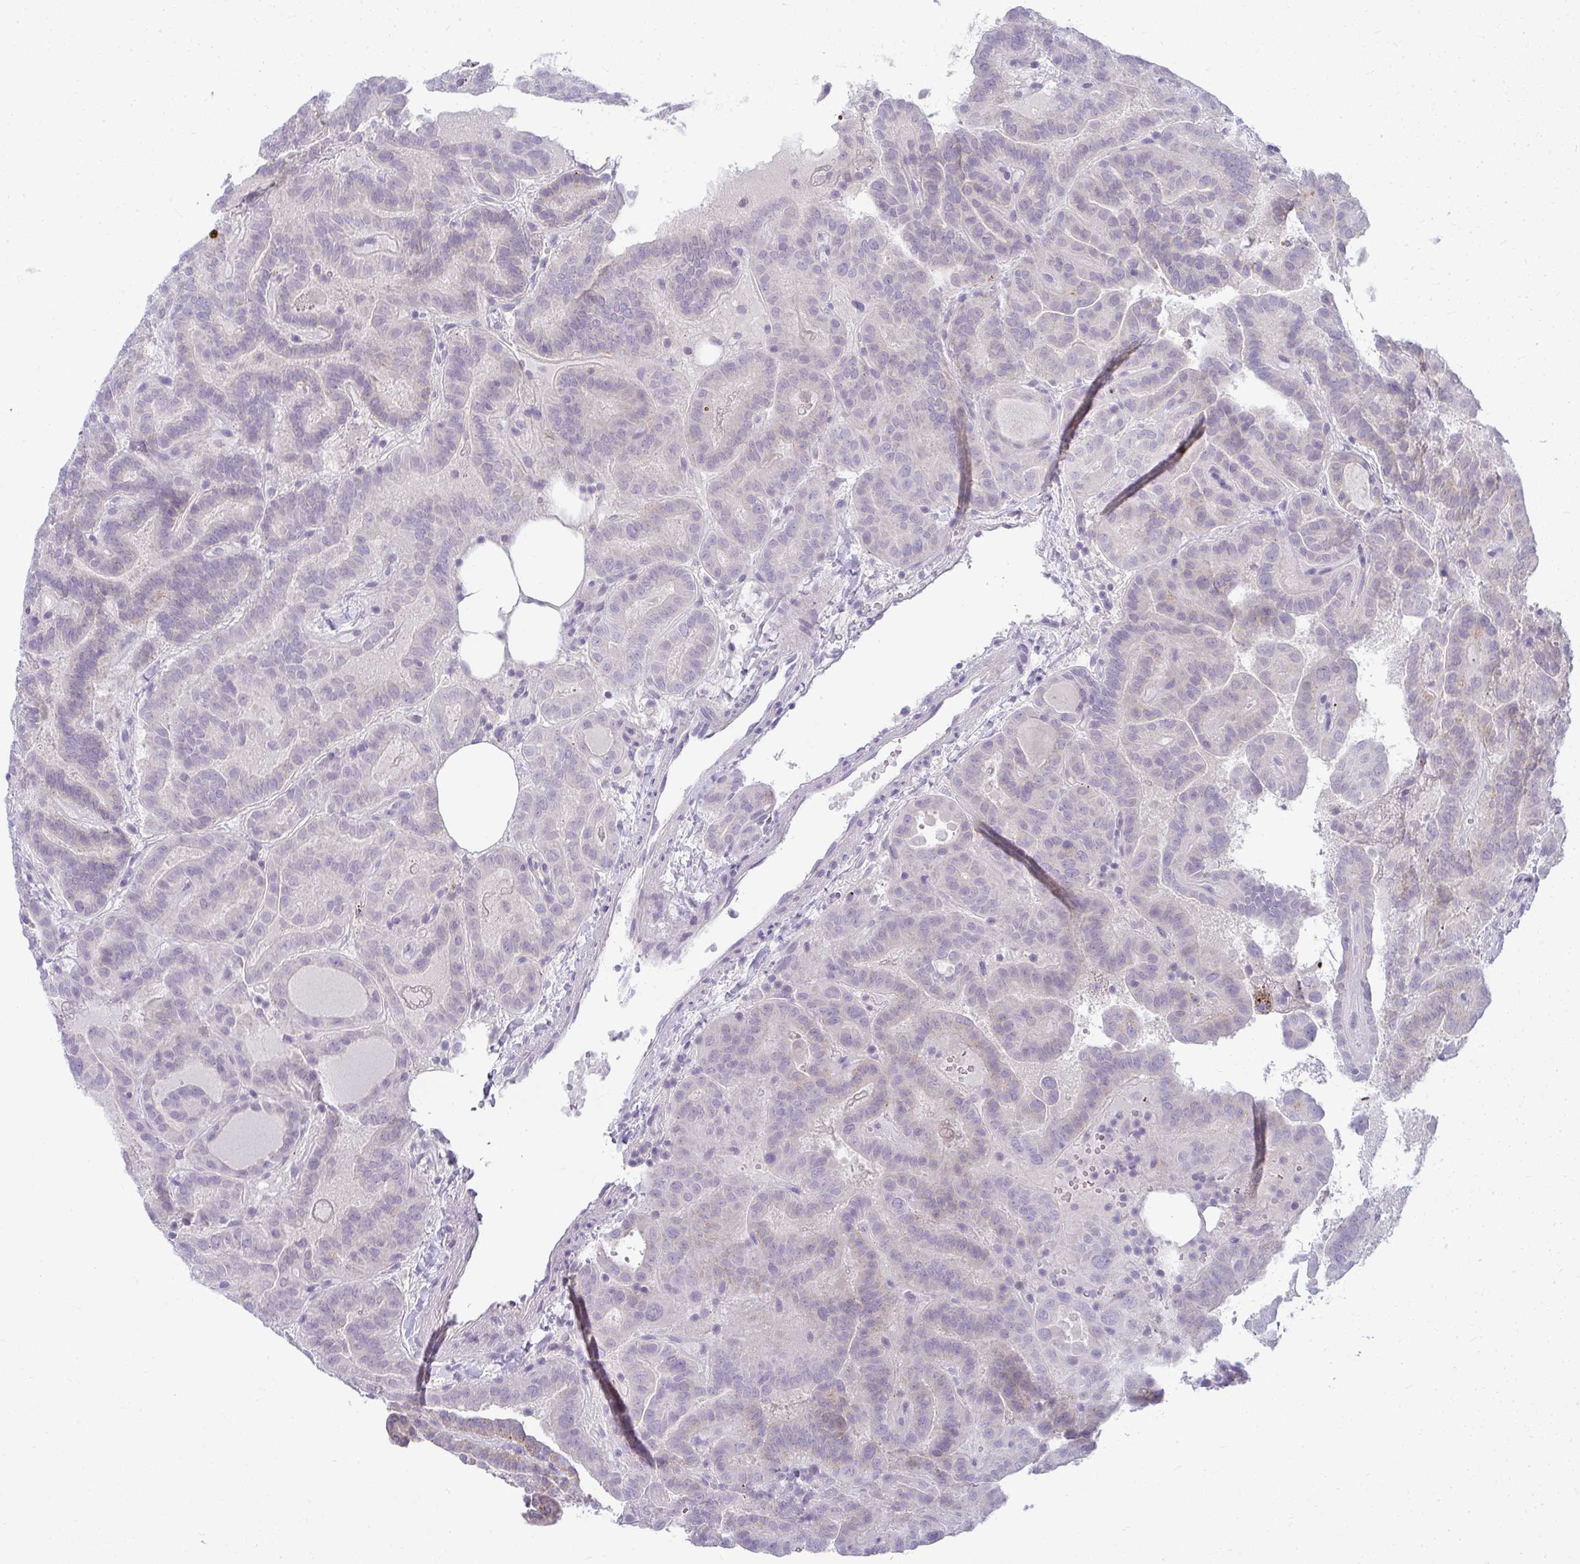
{"staining": {"intensity": "negative", "quantity": "none", "location": "none"}, "tissue": "thyroid cancer", "cell_type": "Tumor cells", "image_type": "cancer", "snomed": [{"axis": "morphology", "description": "Papillary adenocarcinoma, NOS"}, {"axis": "topography", "description": "Thyroid gland"}], "caption": "Immunohistochemical staining of thyroid papillary adenocarcinoma reveals no significant staining in tumor cells.", "gene": "VPS4B", "patient": {"sex": "female", "age": 46}}